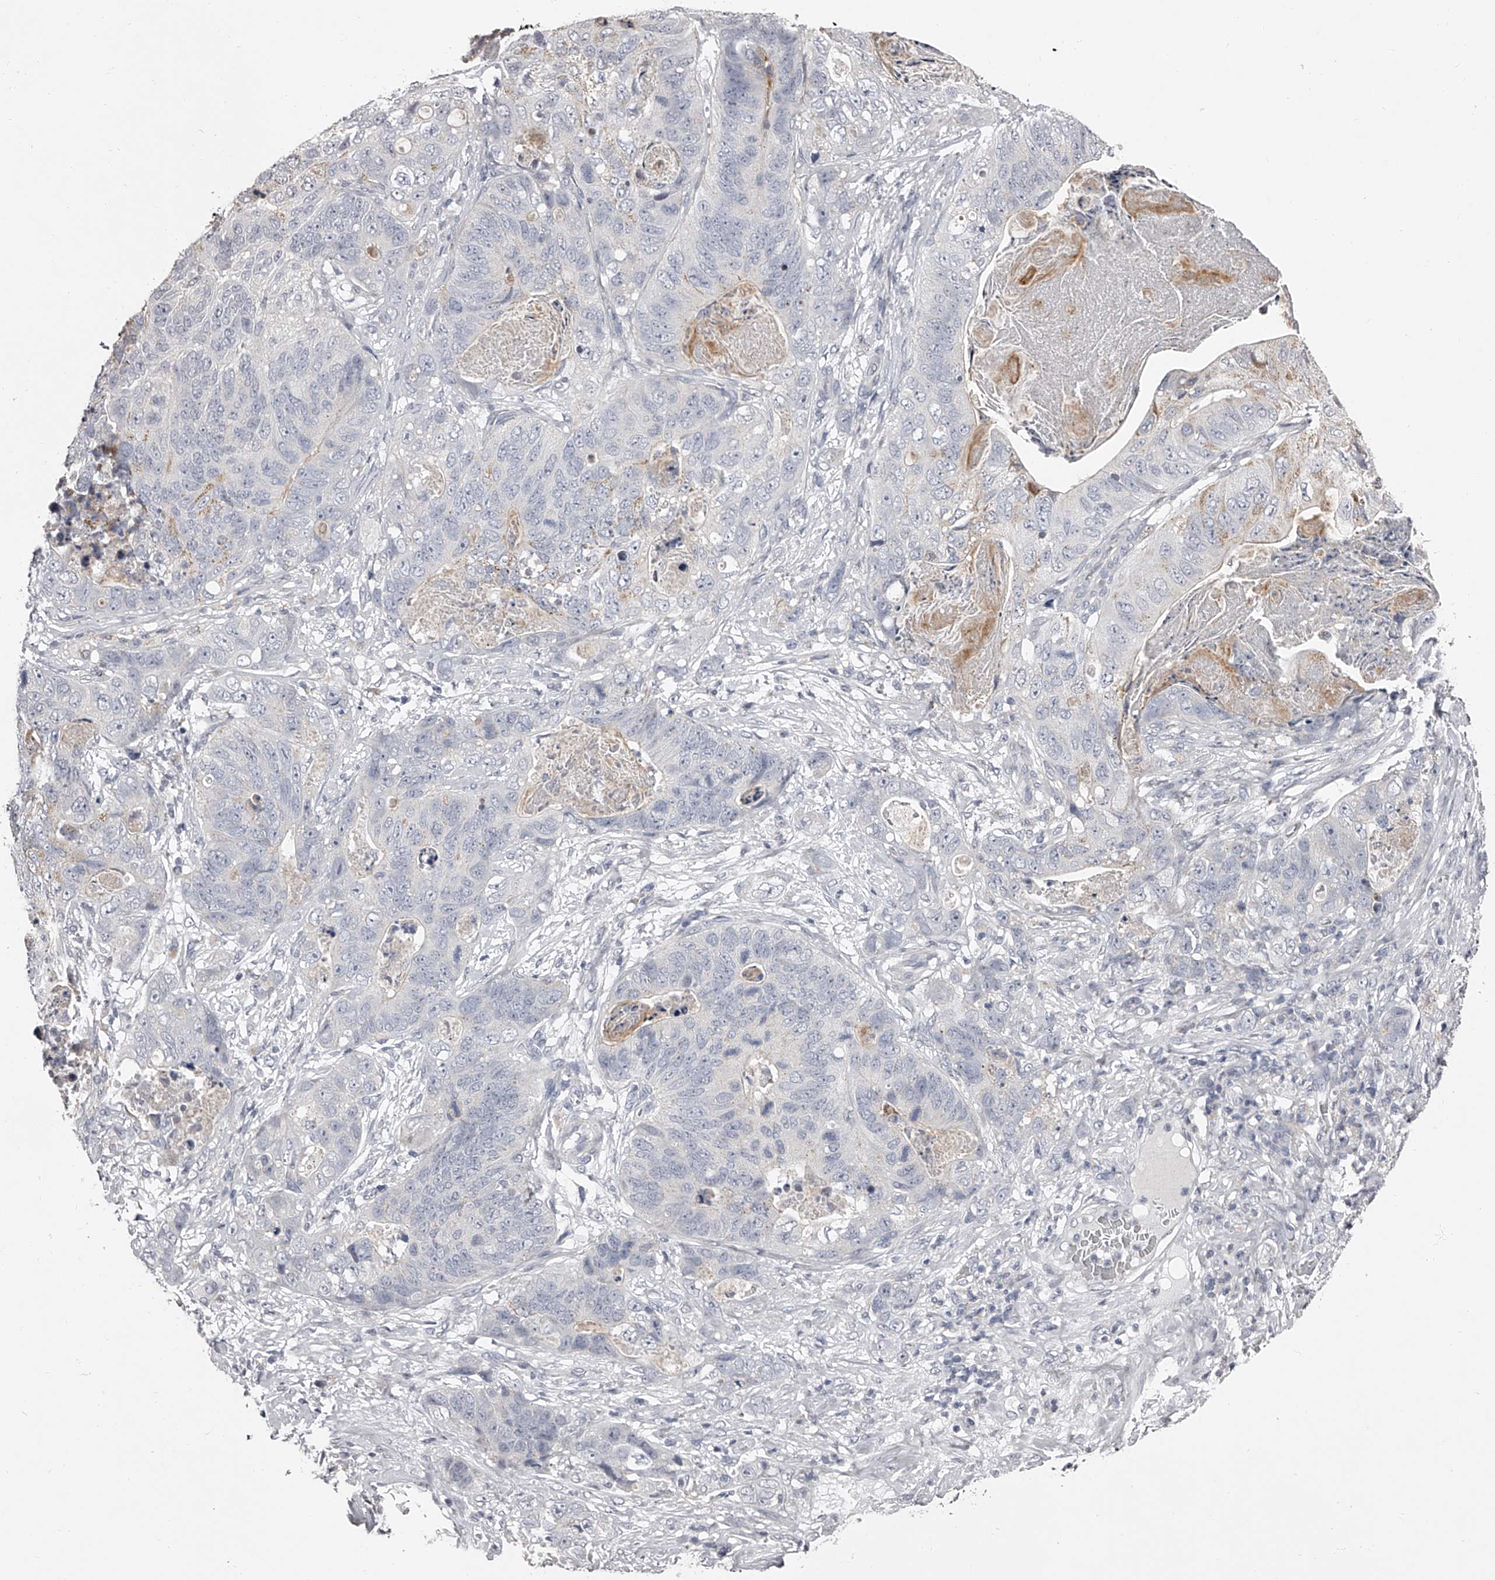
{"staining": {"intensity": "negative", "quantity": "none", "location": "none"}, "tissue": "stomach cancer", "cell_type": "Tumor cells", "image_type": "cancer", "snomed": [{"axis": "morphology", "description": "Normal tissue, NOS"}, {"axis": "morphology", "description": "Adenocarcinoma, NOS"}, {"axis": "topography", "description": "Stomach"}], "caption": "IHC micrograph of stomach cancer (adenocarcinoma) stained for a protein (brown), which reveals no positivity in tumor cells.", "gene": "NT5DC1", "patient": {"sex": "female", "age": 89}}